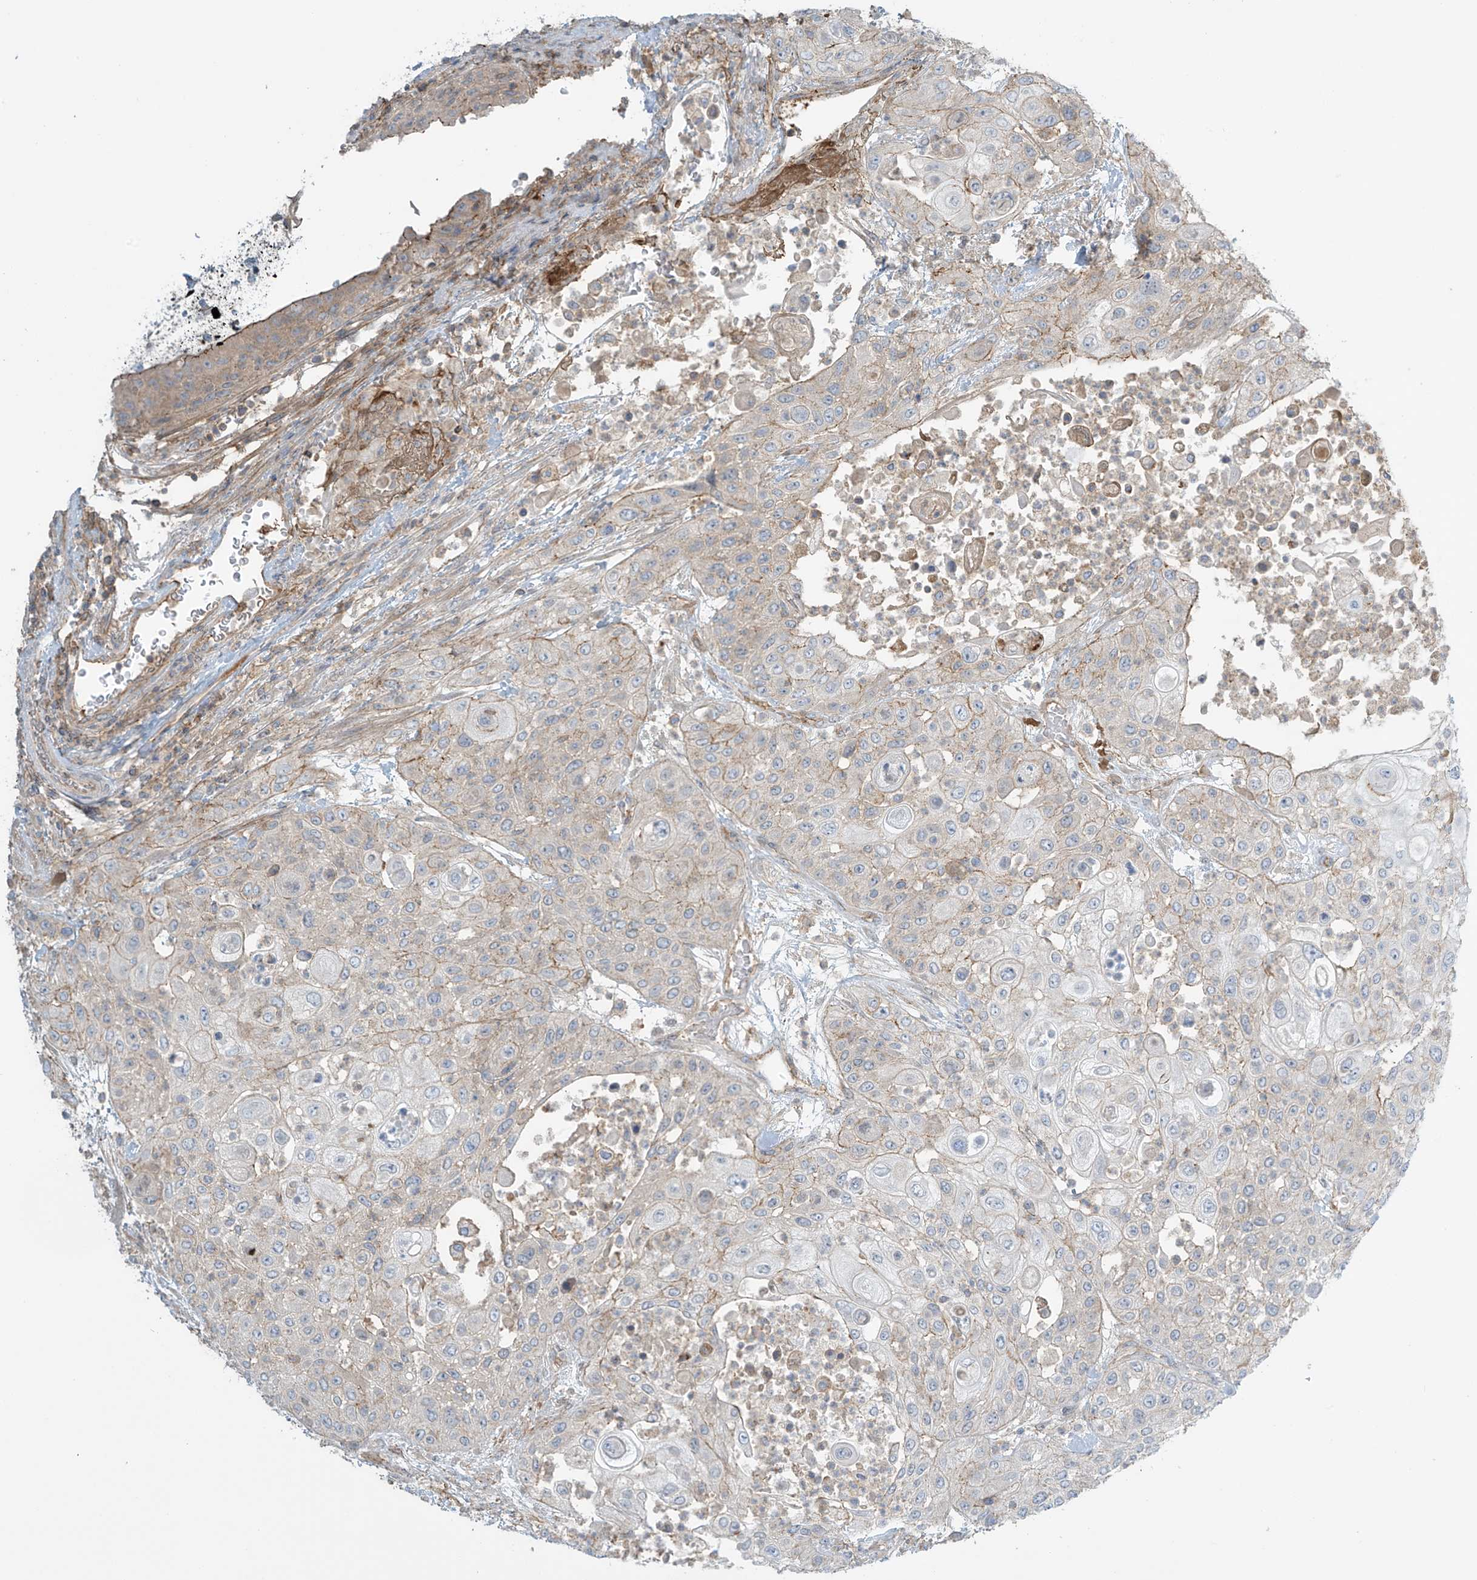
{"staining": {"intensity": "weak", "quantity": "25%-75%", "location": "cytoplasmic/membranous"}, "tissue": "urothelial cancer", "cell_type": "Tumor cells", "image_type": "cancer", "snomed": [{"axis": "morphology", "description": "Urothelial carcinoma, High grade"}, {"axis": "topography", "description": "Urinary bladder"}], "caption": "This histopathology image displays immunohistochemistry (IHC) staining of human urothelial cancer, with low weak cytoplasmic/membranous expression in approximately 25%-75% of tumor cells.", "gene": "SLC9A2", "patient": {"sex": "female", "age": 79}}